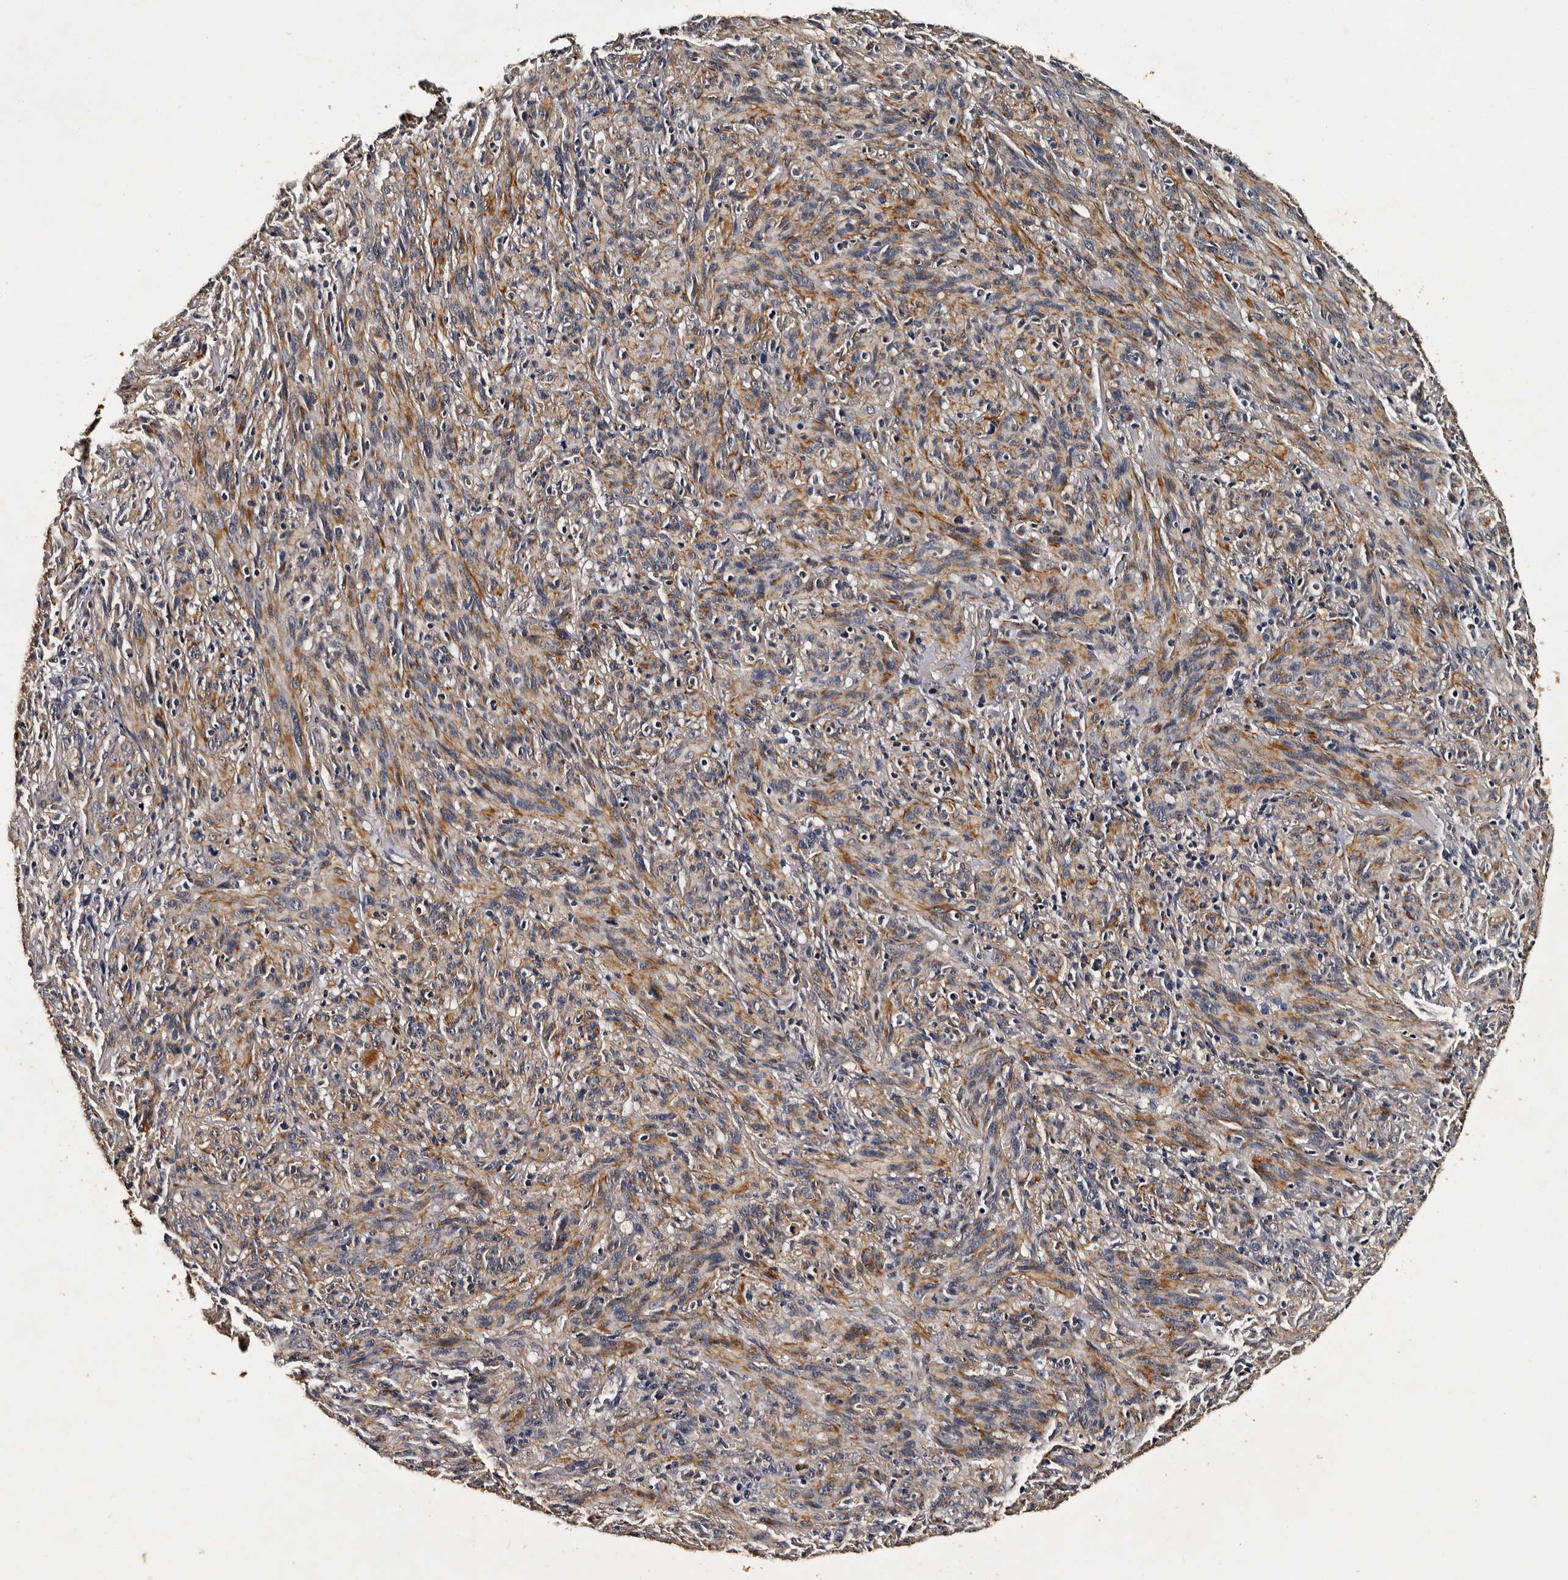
{"staining": {"intensity": "moderate", "quantity": ">75%", "location": "cytoplasmic/membranous"}, "tissue": "melanoma", "cell_type": "Tumor cells", "image_type": "cancer", "snomed": [{"axis": "morphology", "description": "Malignant melanoma, NOS"}, {"axis": "topography", "description": "Skin of head"}], "caption": "Protein staining shows moderate cytoplasmic/membranous positivity in about >75% of tumor cells in melanoma.", "gene": "CPNE3", "patient": {"sex": "male", "age": 96}}